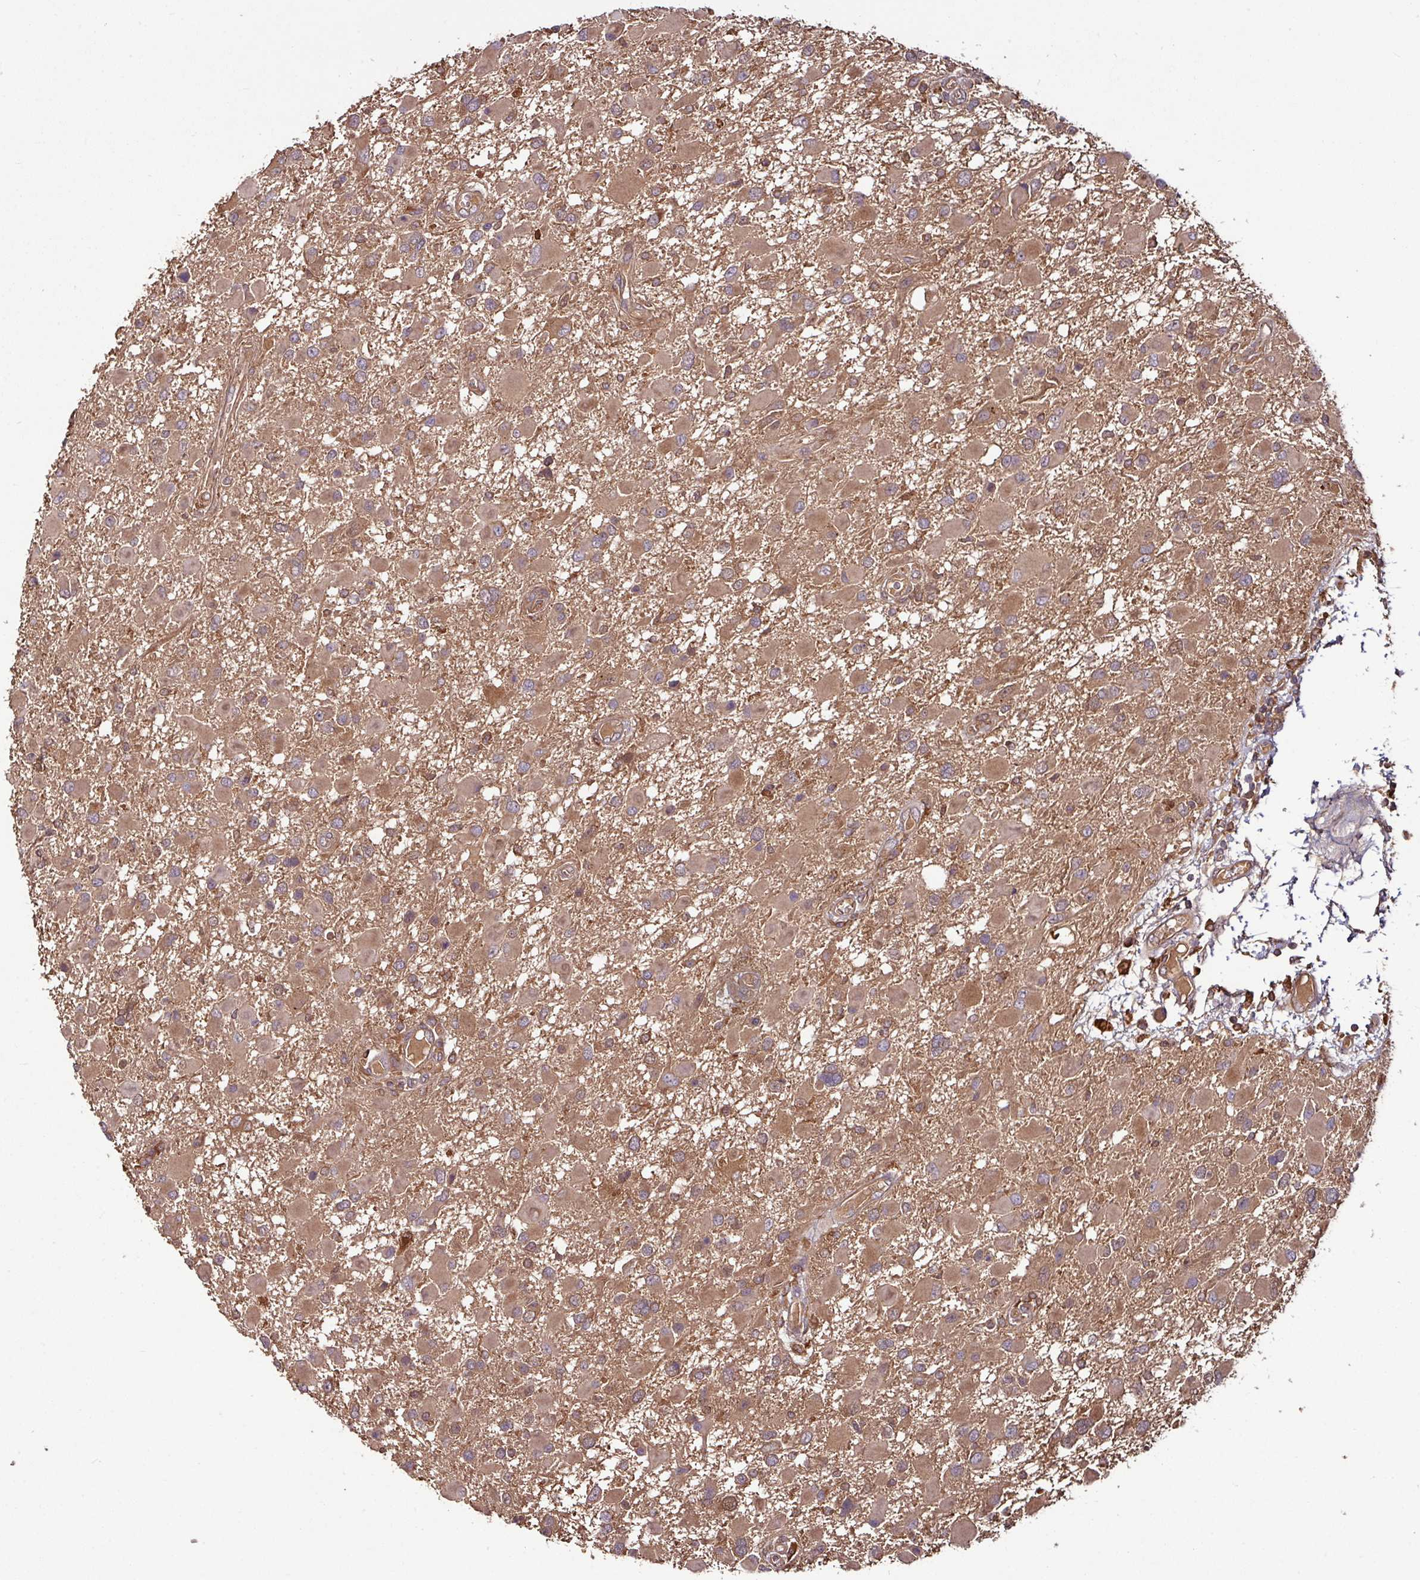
{"staining": {"intensity": "moderate", "quantity": "25%-75%", "location": "cytoplasmic/membranous"}, "tissue": "glioma", "cell_type": "Tumor cells", "image_type": "cancer", "snomed": [{"axis": "morphology", "description": "Glioma, malignant, High grade"}, {"axis": "topography", "description": "Brain"}], "caption": "Protein analysis of malignant glioma (high-grade) tissue exhibits moderate cytoplasmic/membranous expression in about 25%-75% of tumor cells.", "gene": "GNPDA1", "patient": {"sex": "male", "age": 53}}